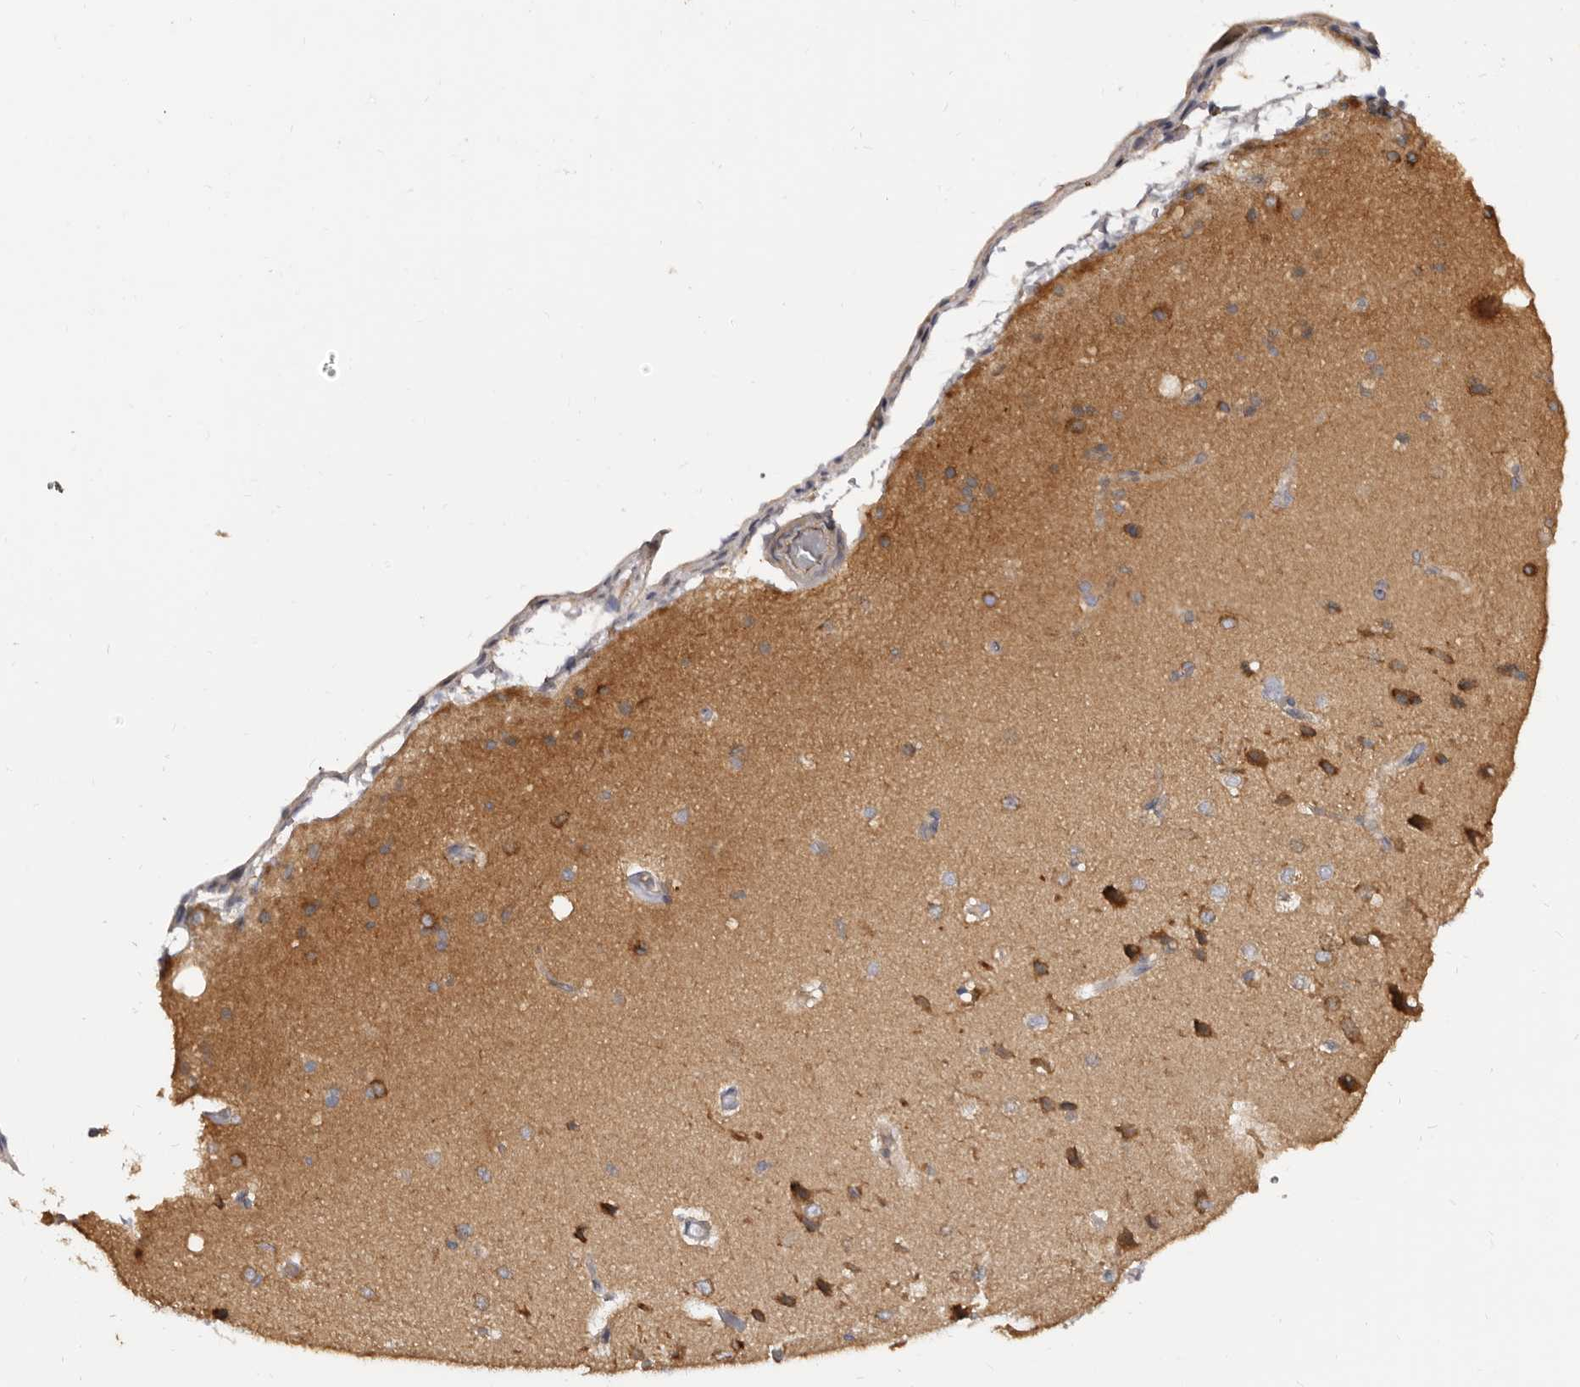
{"staining": {"intensity": "negative", "quantity": "none", "location": "none"}, "tissue": "cerebral cortex", "cell_type": "Endothelial cells", "image_type": "normal", "snomed": [{"axis": "morphology", "description": "Normal tissue, NOS"}, {"axis": "topography", "description": "Cerebral cortex"}], "caption": "Cerebral cortex was stained to show a protein in brown. There is no significant positivity in endothelial cells. Nuclei are stained in blue.", "gene": "ADAMTS20", "patient": {"sex": "male", "age": 62}}